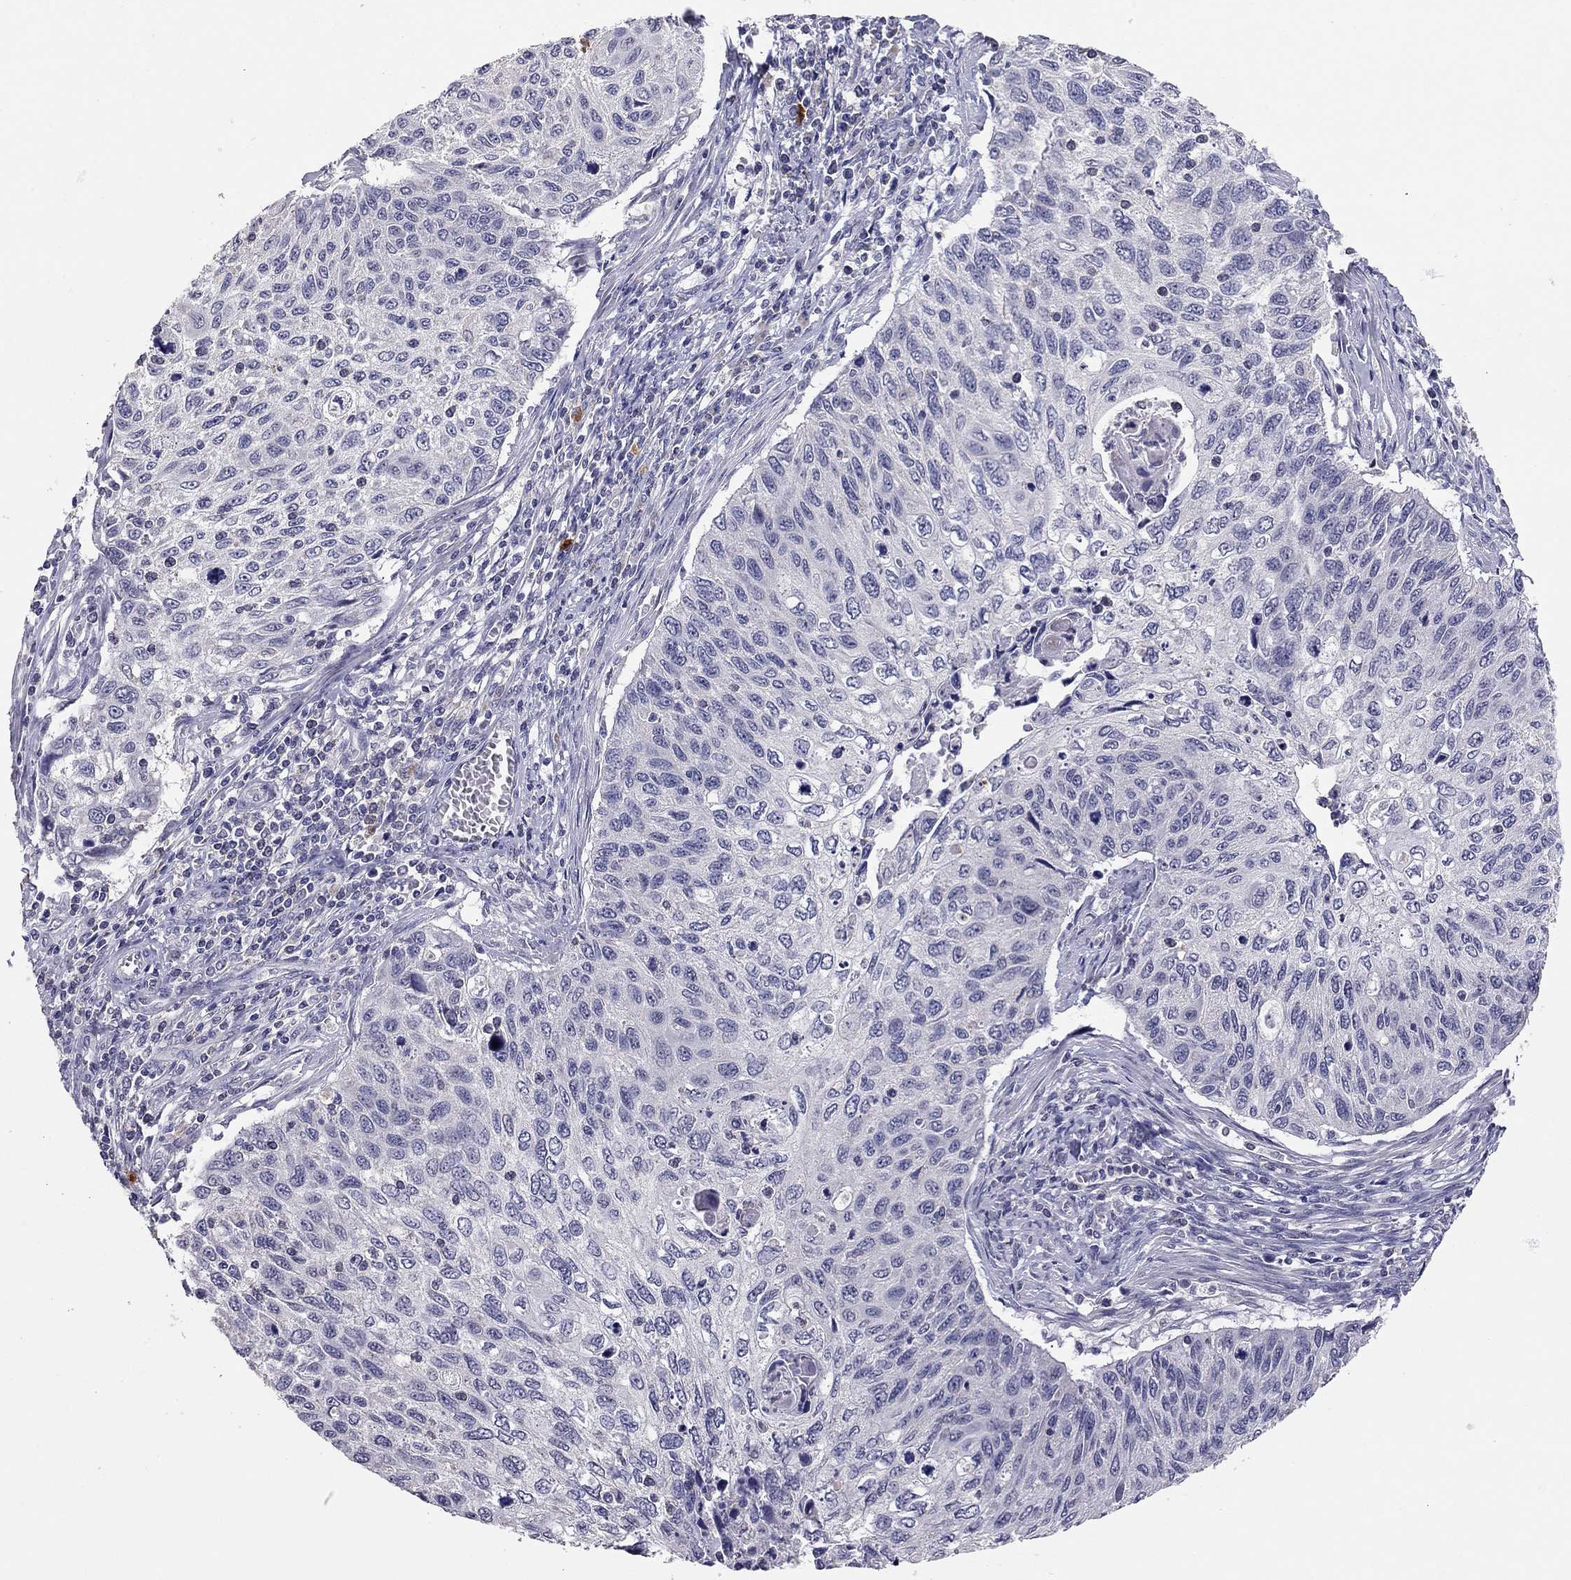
{"staining": {"intensity": "negative", "quantity": "none", "location": "none"}, "tissue": "cervical cancer", "cell_type": "Tumor cells", "image_type": "cancer", "snomed": [{"axis": "morphology", "description": "Squamous cell carcinoma, NOS"}, {"axis": "topography", "description": "Cervix"}], "caption": "Cervical cancer stained for a protein using IHC exhibits no expression tumor cells.", "gene": "SCARB1", "patient": {"sex": "female", "age": 70}}